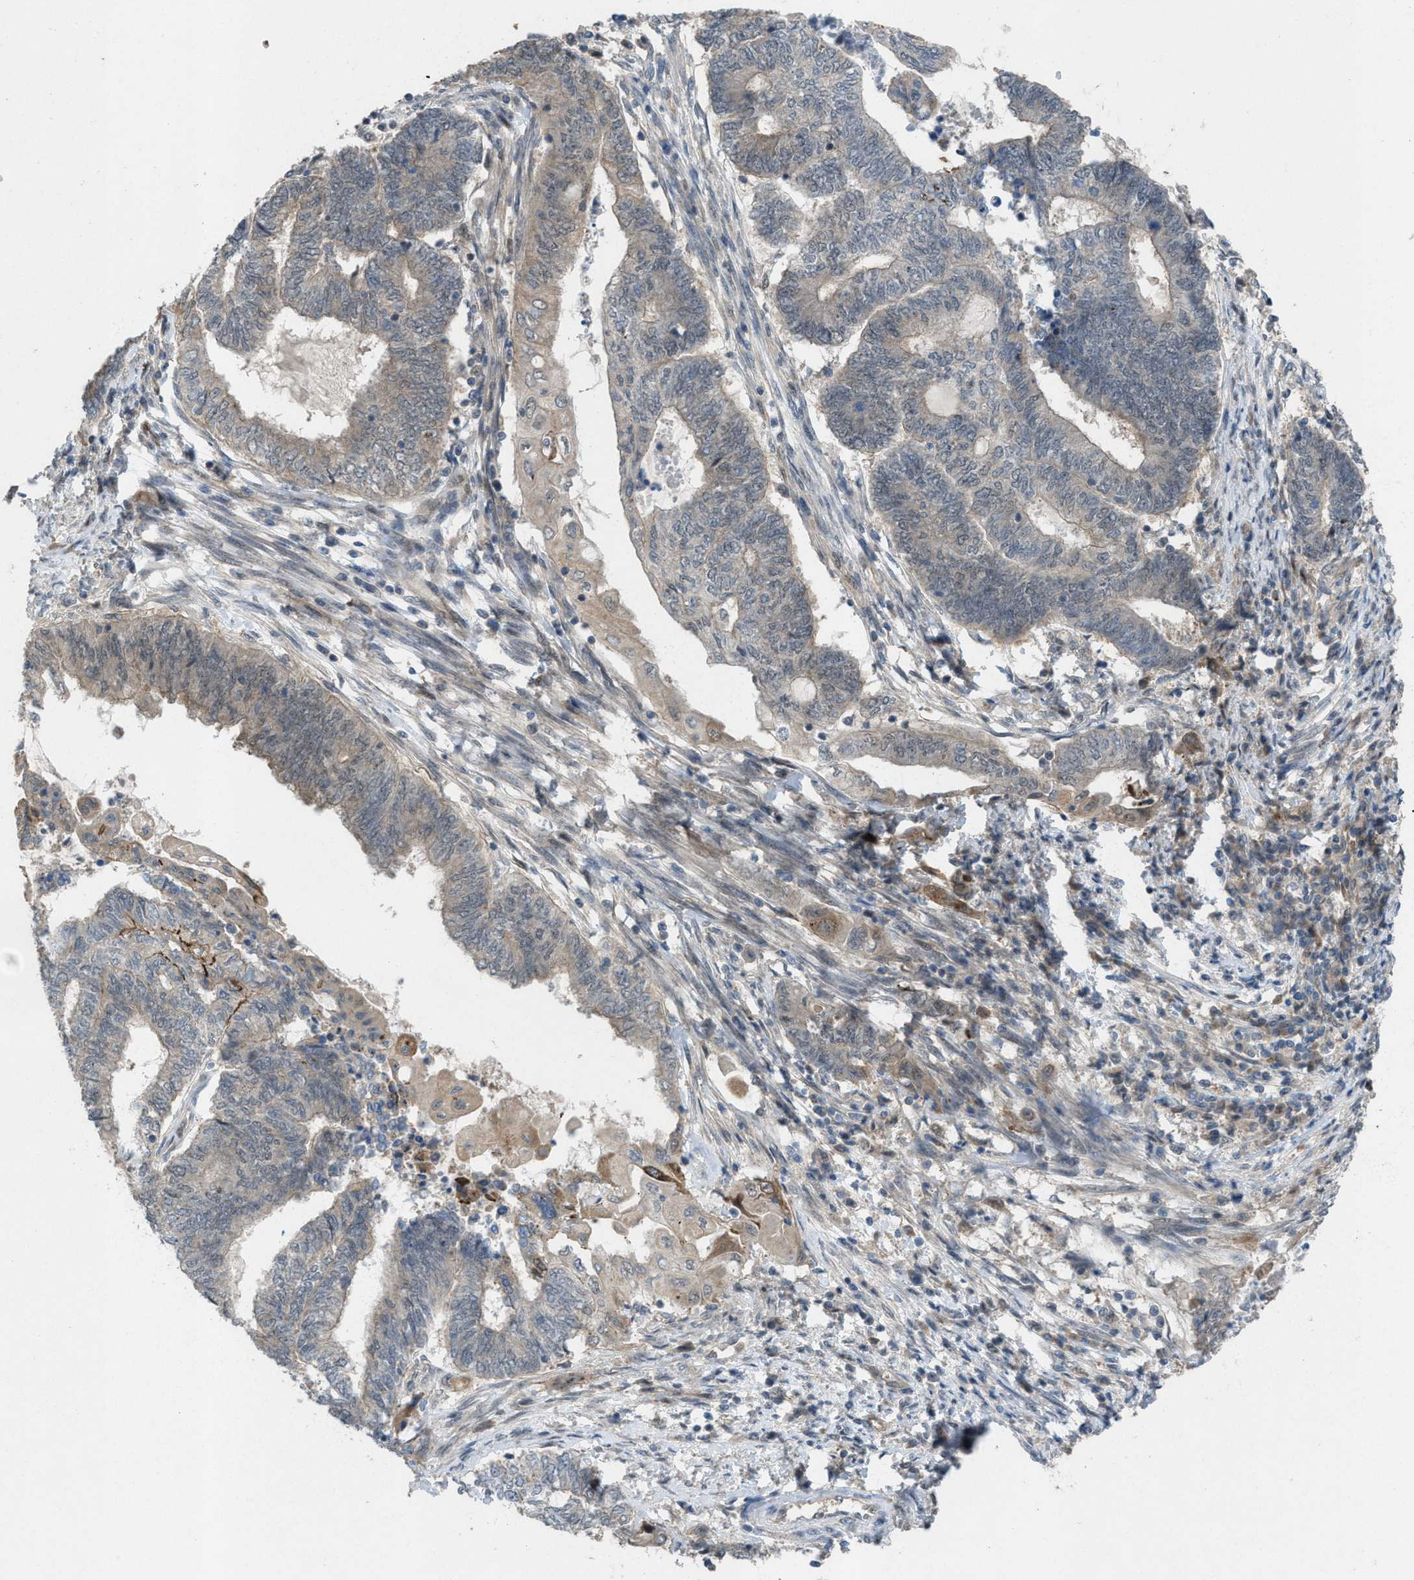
{"staining": {"intensity": "weak", "quantity": "<25%", "location": "cytoplasmic/membranous"}, "tissue": "endometrial cancer", "cell_type": "Tumor cells", "image_type": "cancer", "snomed": [{"axis": "morphology", "description": "Adenocarcinoma, NOS"}, {"axis": "topography", "description": "Uterus"}, {"axis": "topography", "description": "Endometrium"}], "caption": "DAB (3,3'-diaminobenzidine) immunohistochemical staining of human endometrial adenocarcinoma demonstrates no significant staining in tumor cells.", "gene": "PLAA", "patient": {"sex": "female", "age": 70}}